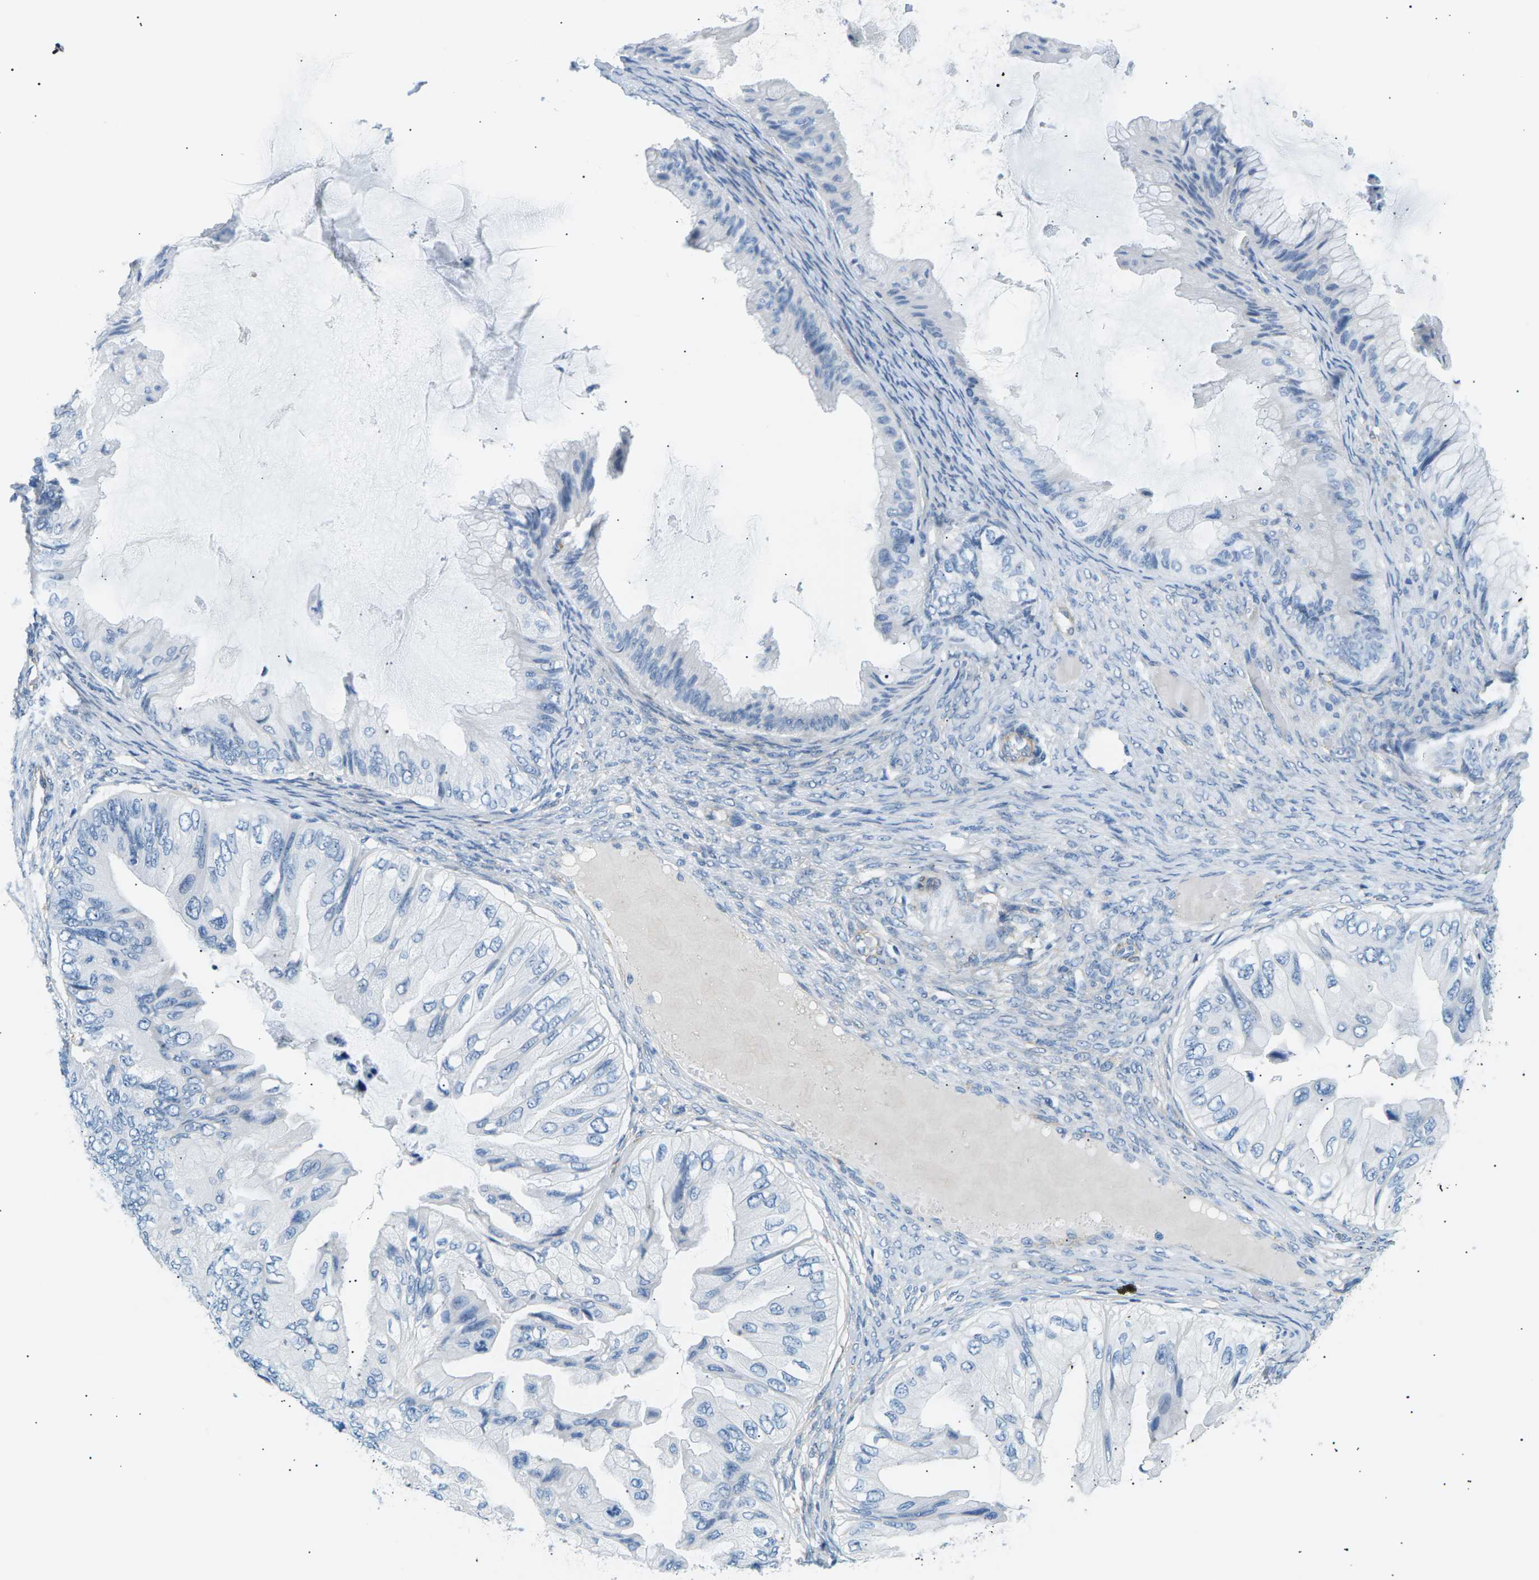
{"staining": {"intensity": "negative", "quantity": "none", "location": "none"}, "tissue": "ovarian cancer", "cell_type": "Tumor cells", "image_type": "cancer", "snomed": [{"axis": "morphology", "description": "Cystadenocarcinoma, mucinous, NOS"}, {"axis": "topography", "description": "Ovary"}], "caption": "Tumor cells are negative for protein expression in human ovarian cancer.", "gene": "SEPTIN5", "patient": {"sex": "female", "age": 61}}